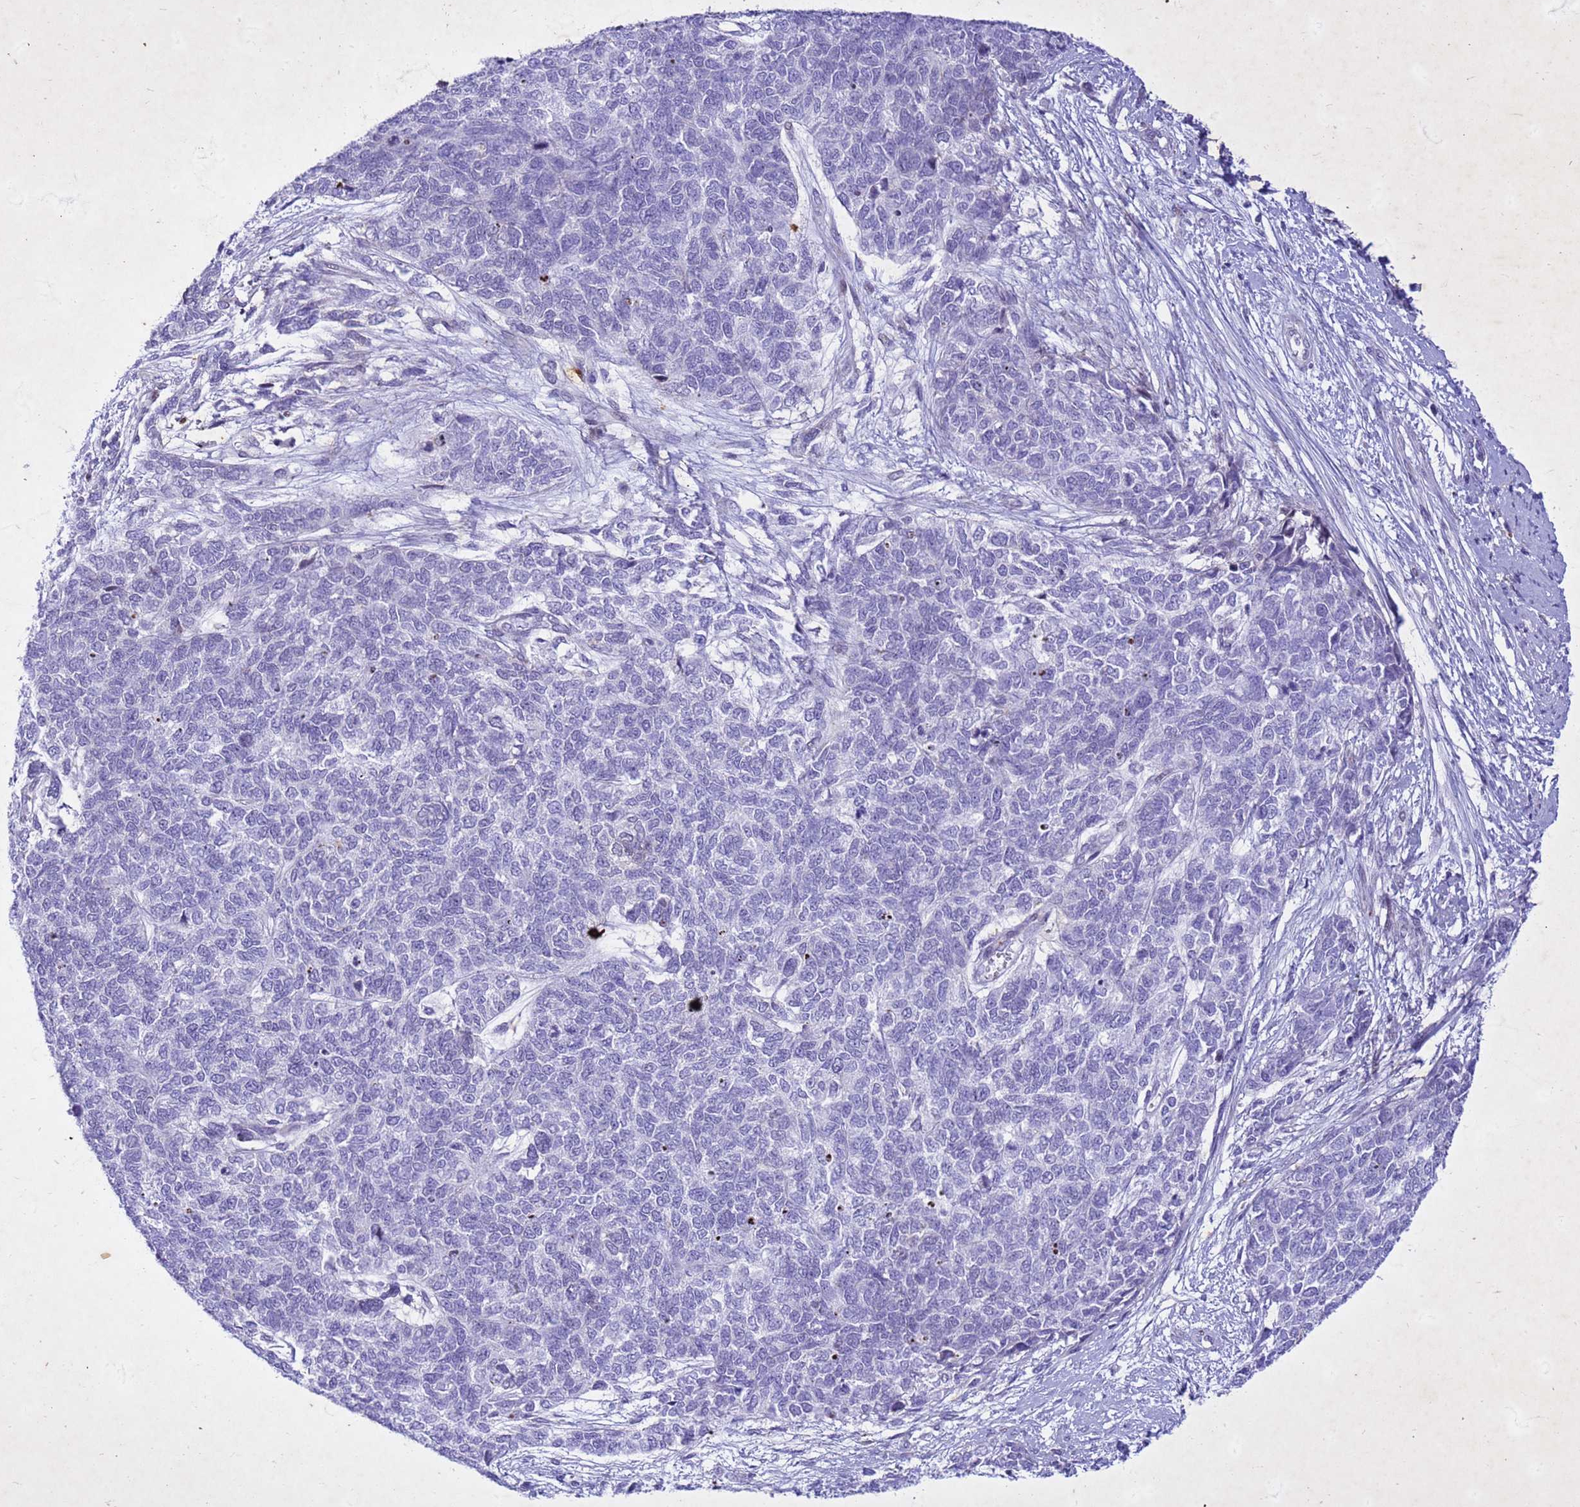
{"staining": {"intensity": "negative", "quantity": "none", "location": "none"}, "tissue": "cervical cancer", "cell_type": "Tumor cells", "image_type": "cancer", "snomed": [{"axis": "morphology", "description": "Squamous cell carcinoma, NOS"}, {"axis": "topography", "description": "Cervix"}], "caption": "A histopathology image of human squamous cell carcinoma (cervical) is negative for staining in tumor cells.", "gene": "COPS9", "patient": {"sex": "female", "age": 63}}